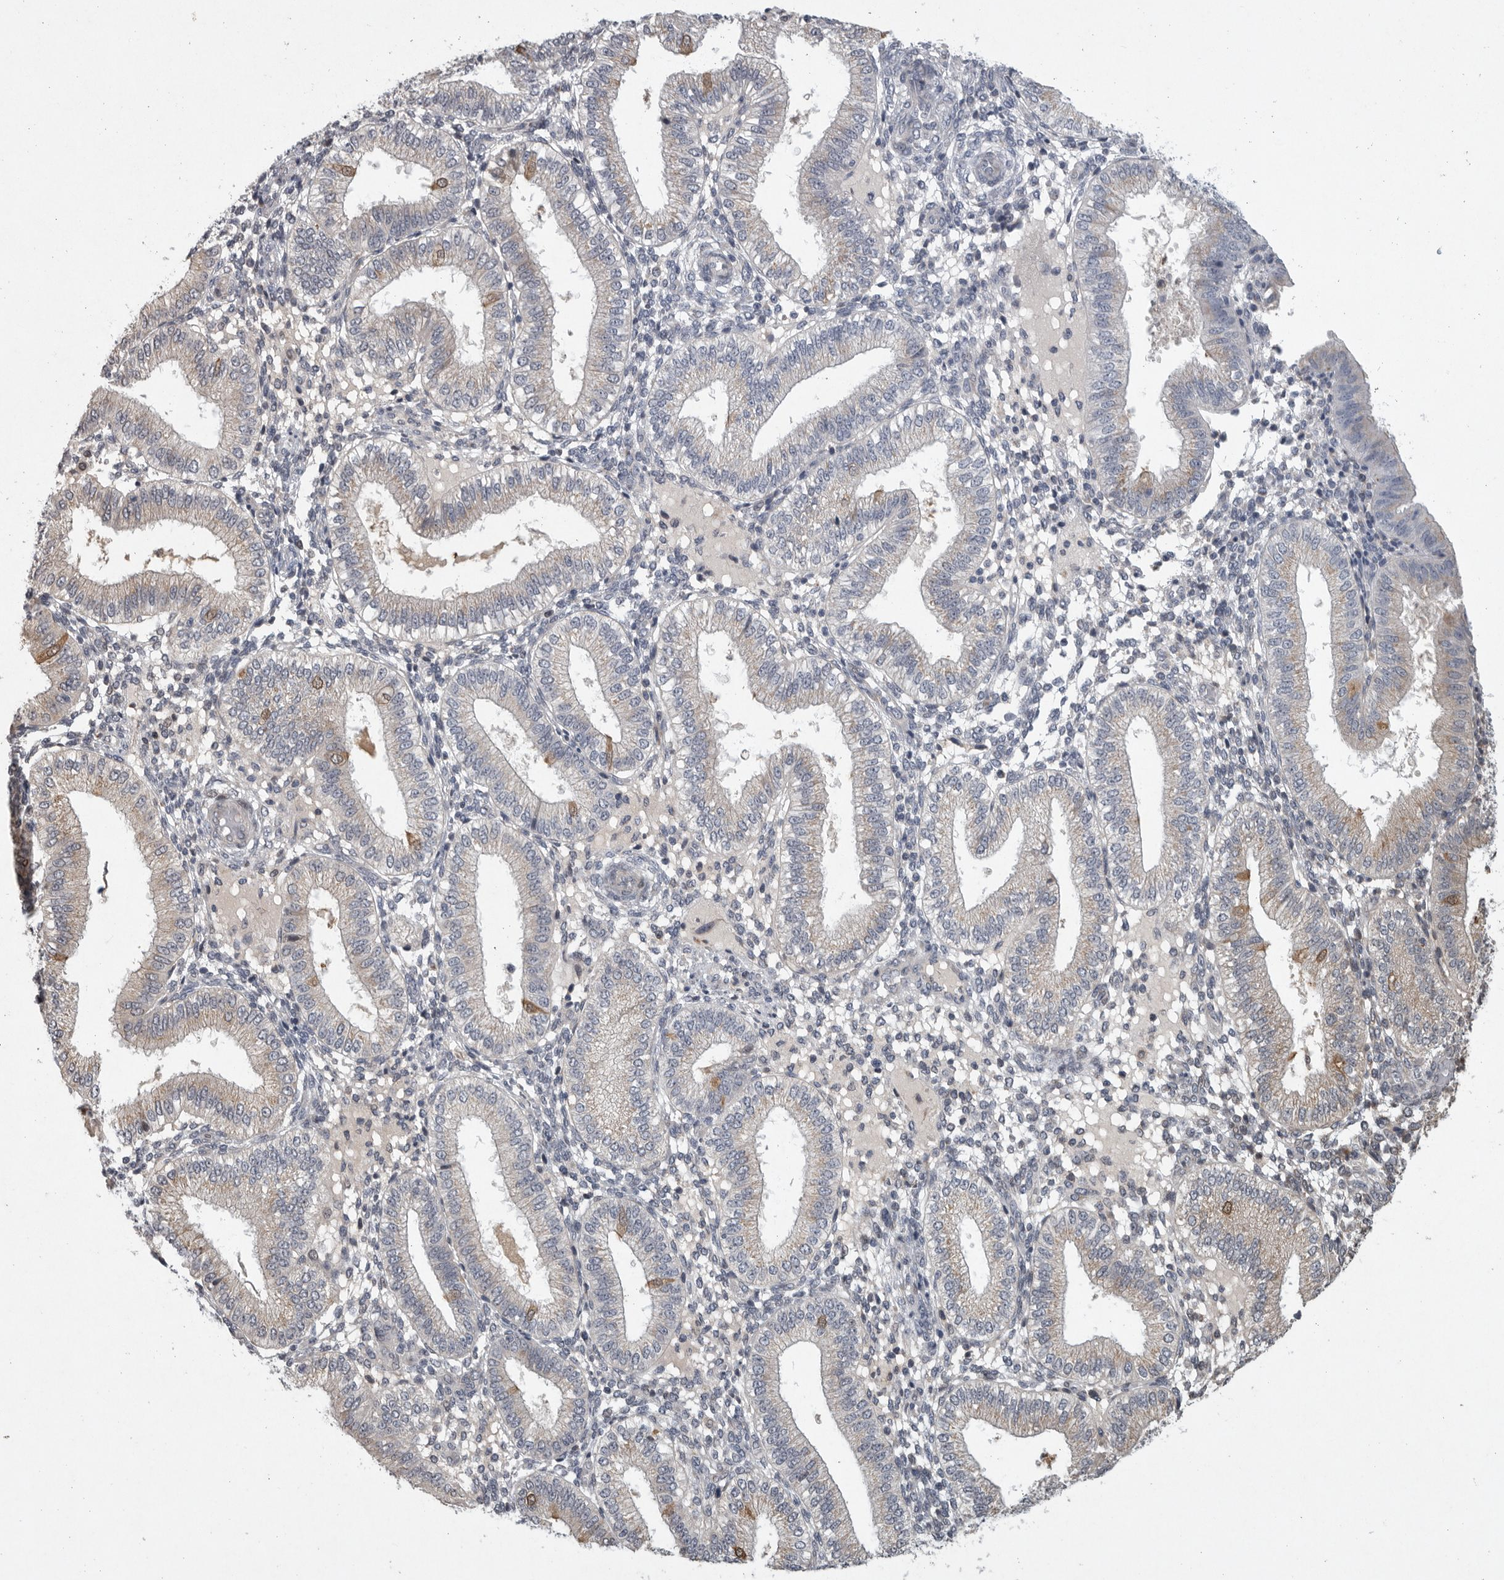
{"staining": {"intensity": "negative", "quantity": "none", "location": "none"}, "tissue": "endometrium", "cell_type": "Cells in endometrial stroma", "image_type": "normal", "snomed": [{"axis": "morphology", "description": "Normal tissue, NOS"}, {"axis": "topography", "description": "Endometrium"}], "caption": "Human endometrium stained for a protein using immunohistochemistry (IHC) demonstrates no expression in cells in endometrial stroma.", "gene": "MAN2A1", "patient": {"sex": "female", "age": 39}}